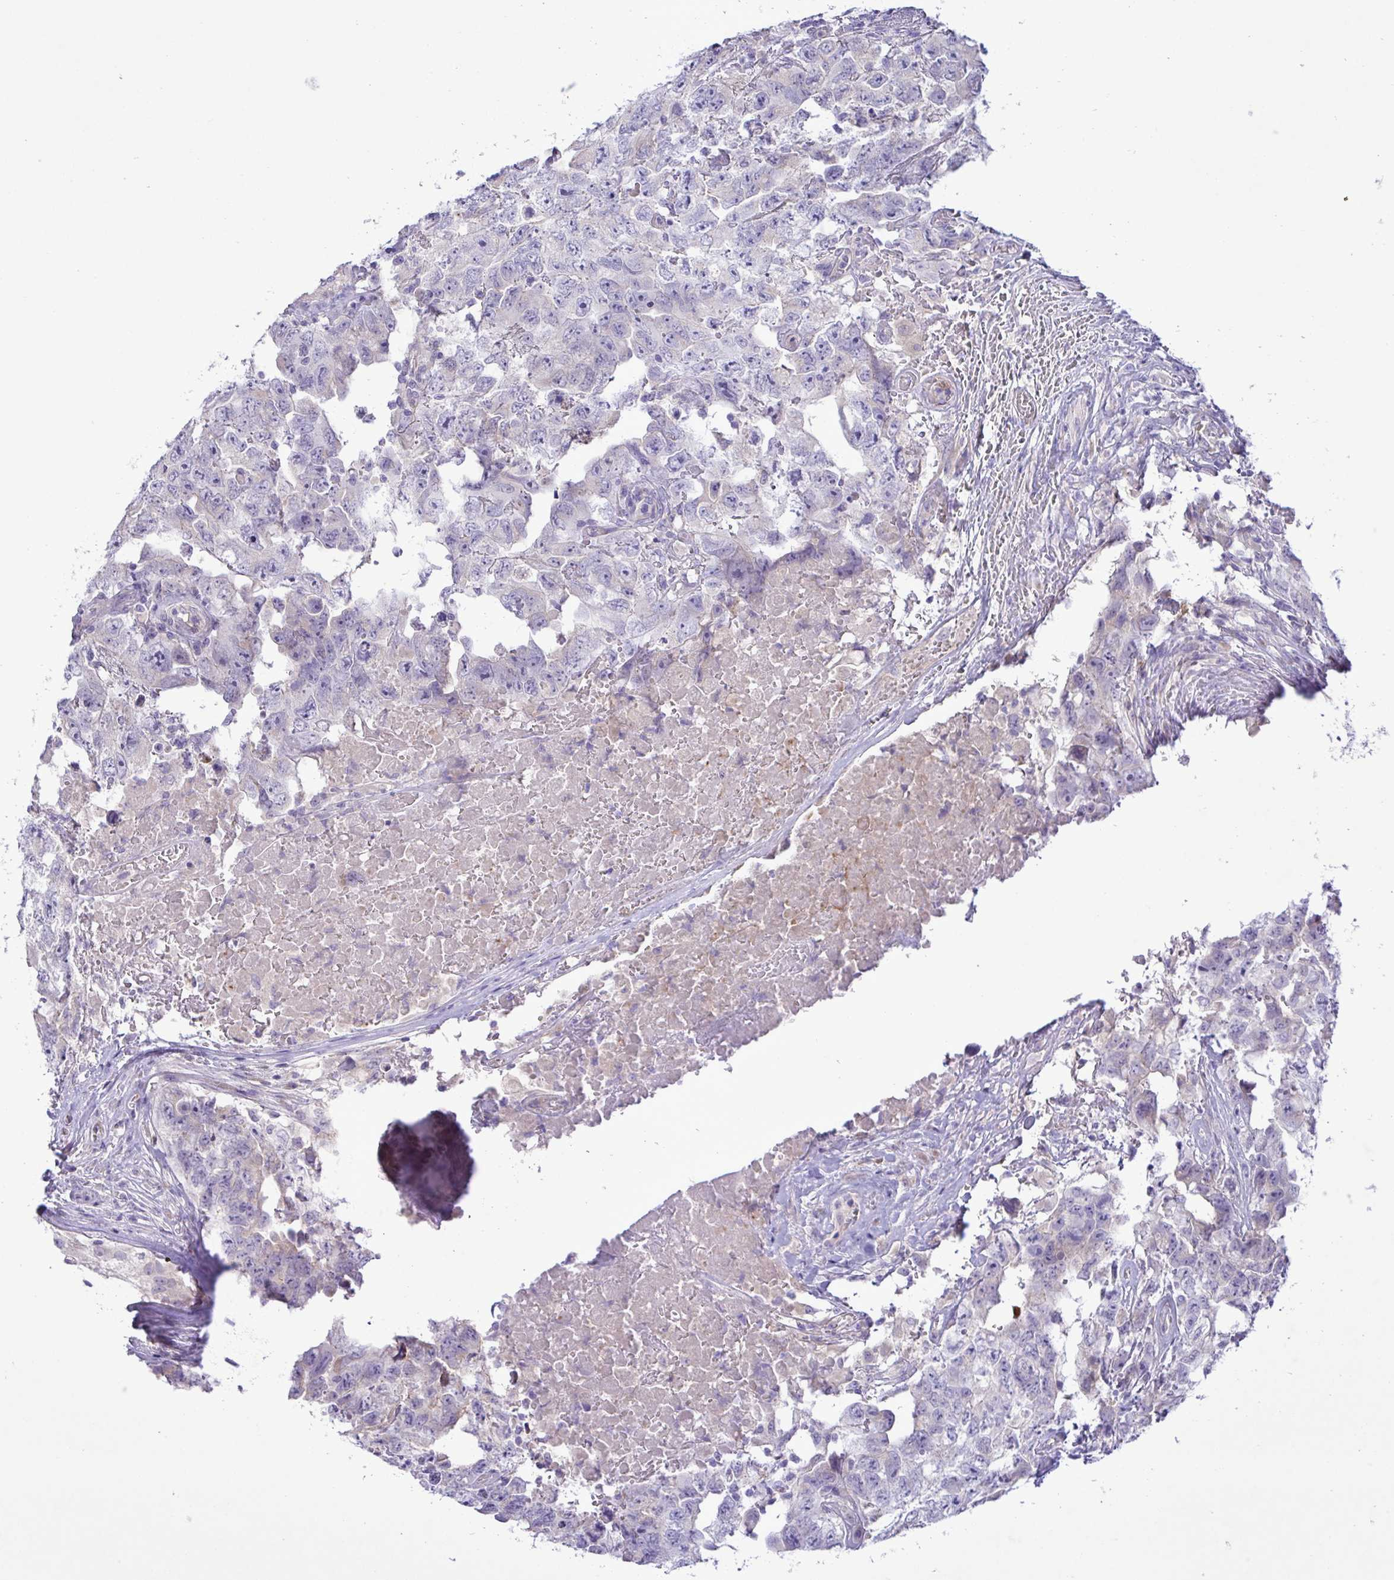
{"staining": {"intensity": "negative", "quantity": "none", "location": "none"}, "tissue": "testis cancer", "cell_type": "Tumor cells", "image_type": "cancer", "snomed": [{"axis": "morphology", "description": "Carcinoma, Embryonal, NOS"}, {"axis": "topography", "description": "Testis"}], "caption": "High power microscopy photomicrograph of an immunohistochemistry photomicrograph of testis cancer (embryonal carcinoma), revealing no significant positivity in tumor cells.", "gene": "FAM86B1", "patient": {"sex": "male", "age": 22}}